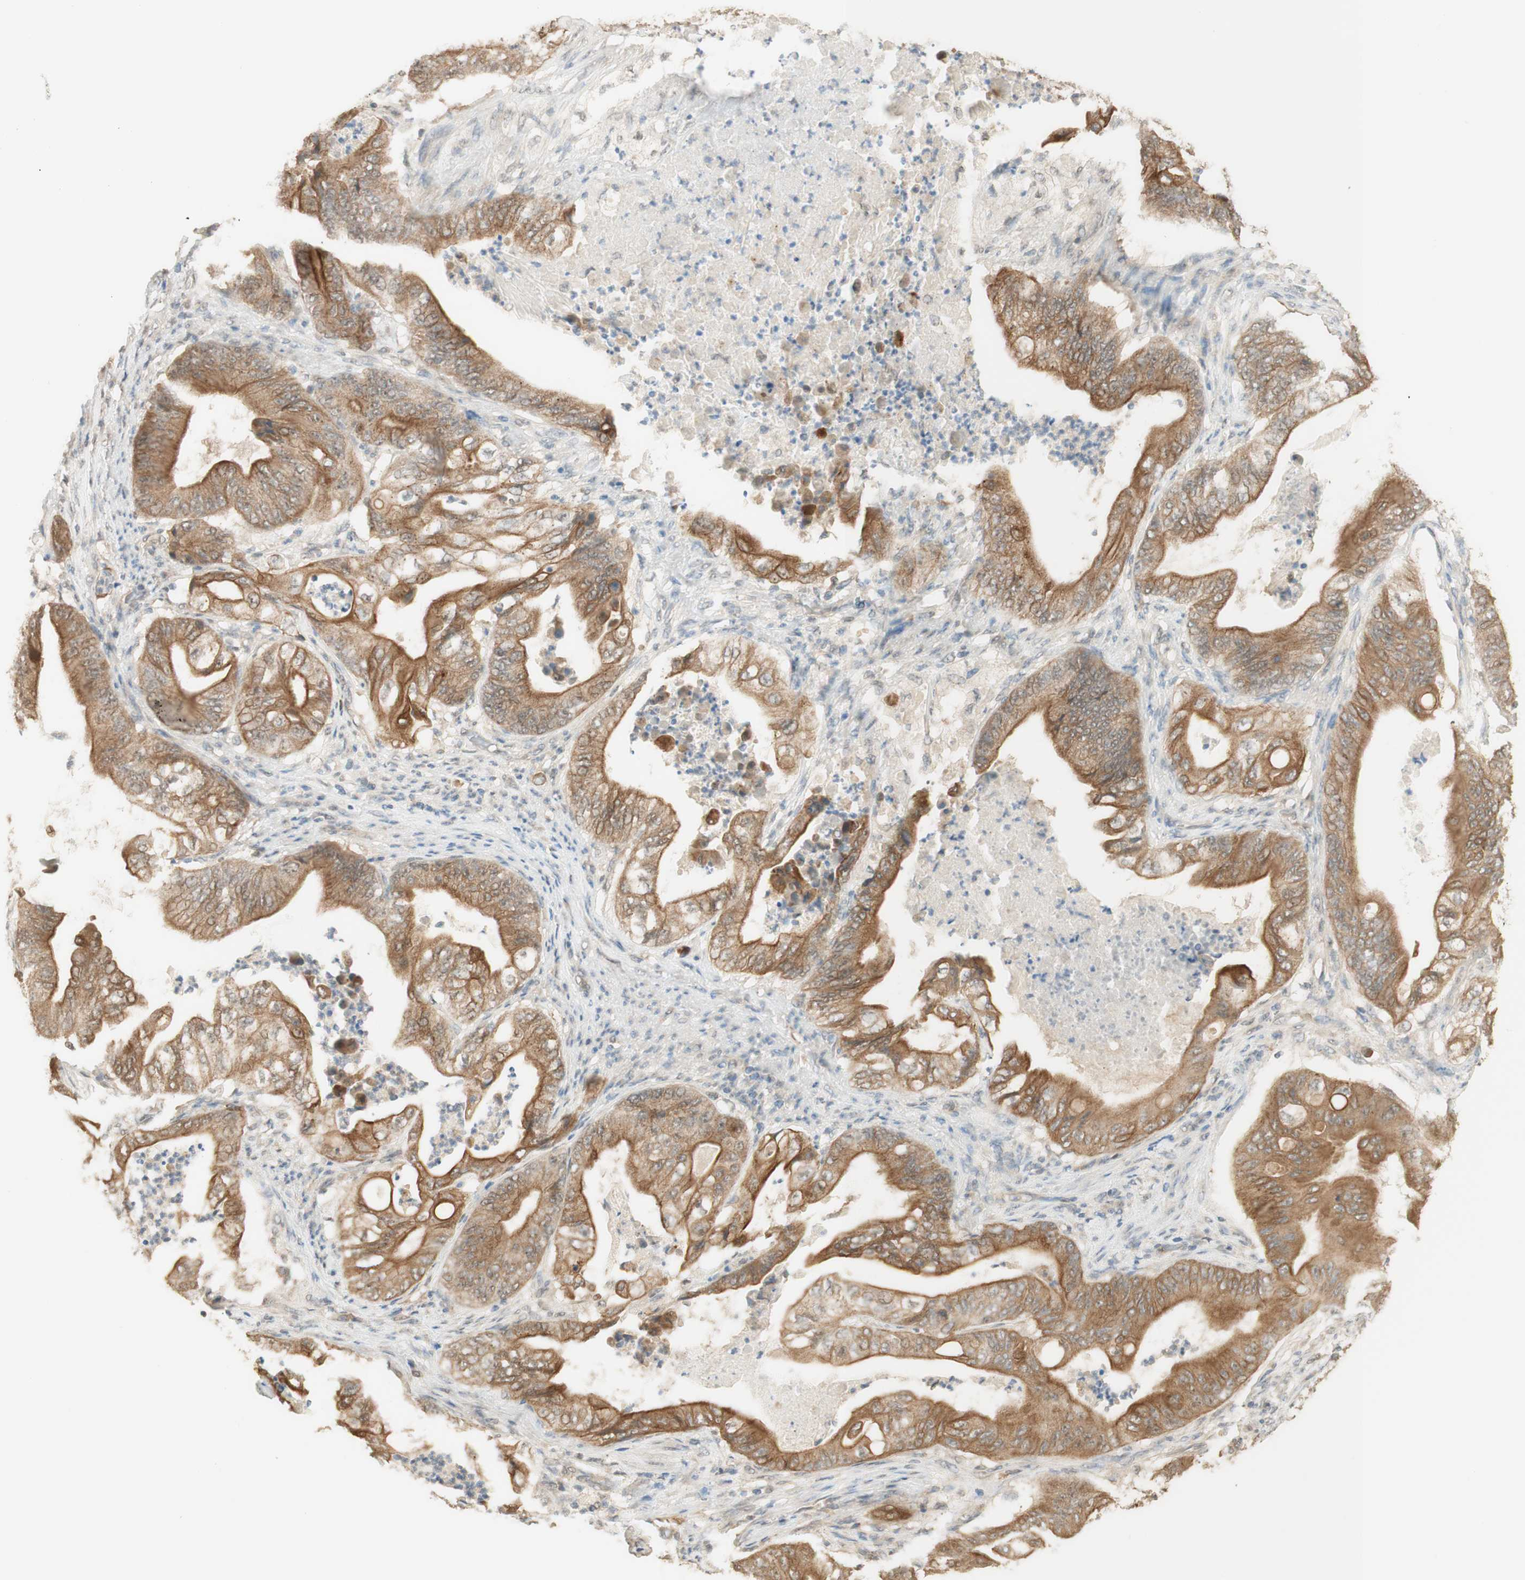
{"staining": {"intensity": "moderate", "quantity": ">75%", "location": "cytoplasmic/membranous"}, "tissue": "stomach cancer", "cell_type": "Tumor cells", "image_type": "cancer", "snomed": [{"axis": "morphology", "description": "Adenocarcinoma, NOS"}, {"axis": "topography", "description": "Stomach"}], "caption": "About >75% of tumor cells in human adenocarcinoma (stomach) reveal moderate cytoplasmic/membranous protein expression as visualized by brown immunohistochemical staining.", "gene": "SPINT2", "patient": {"sex": "female", "age": 73}}